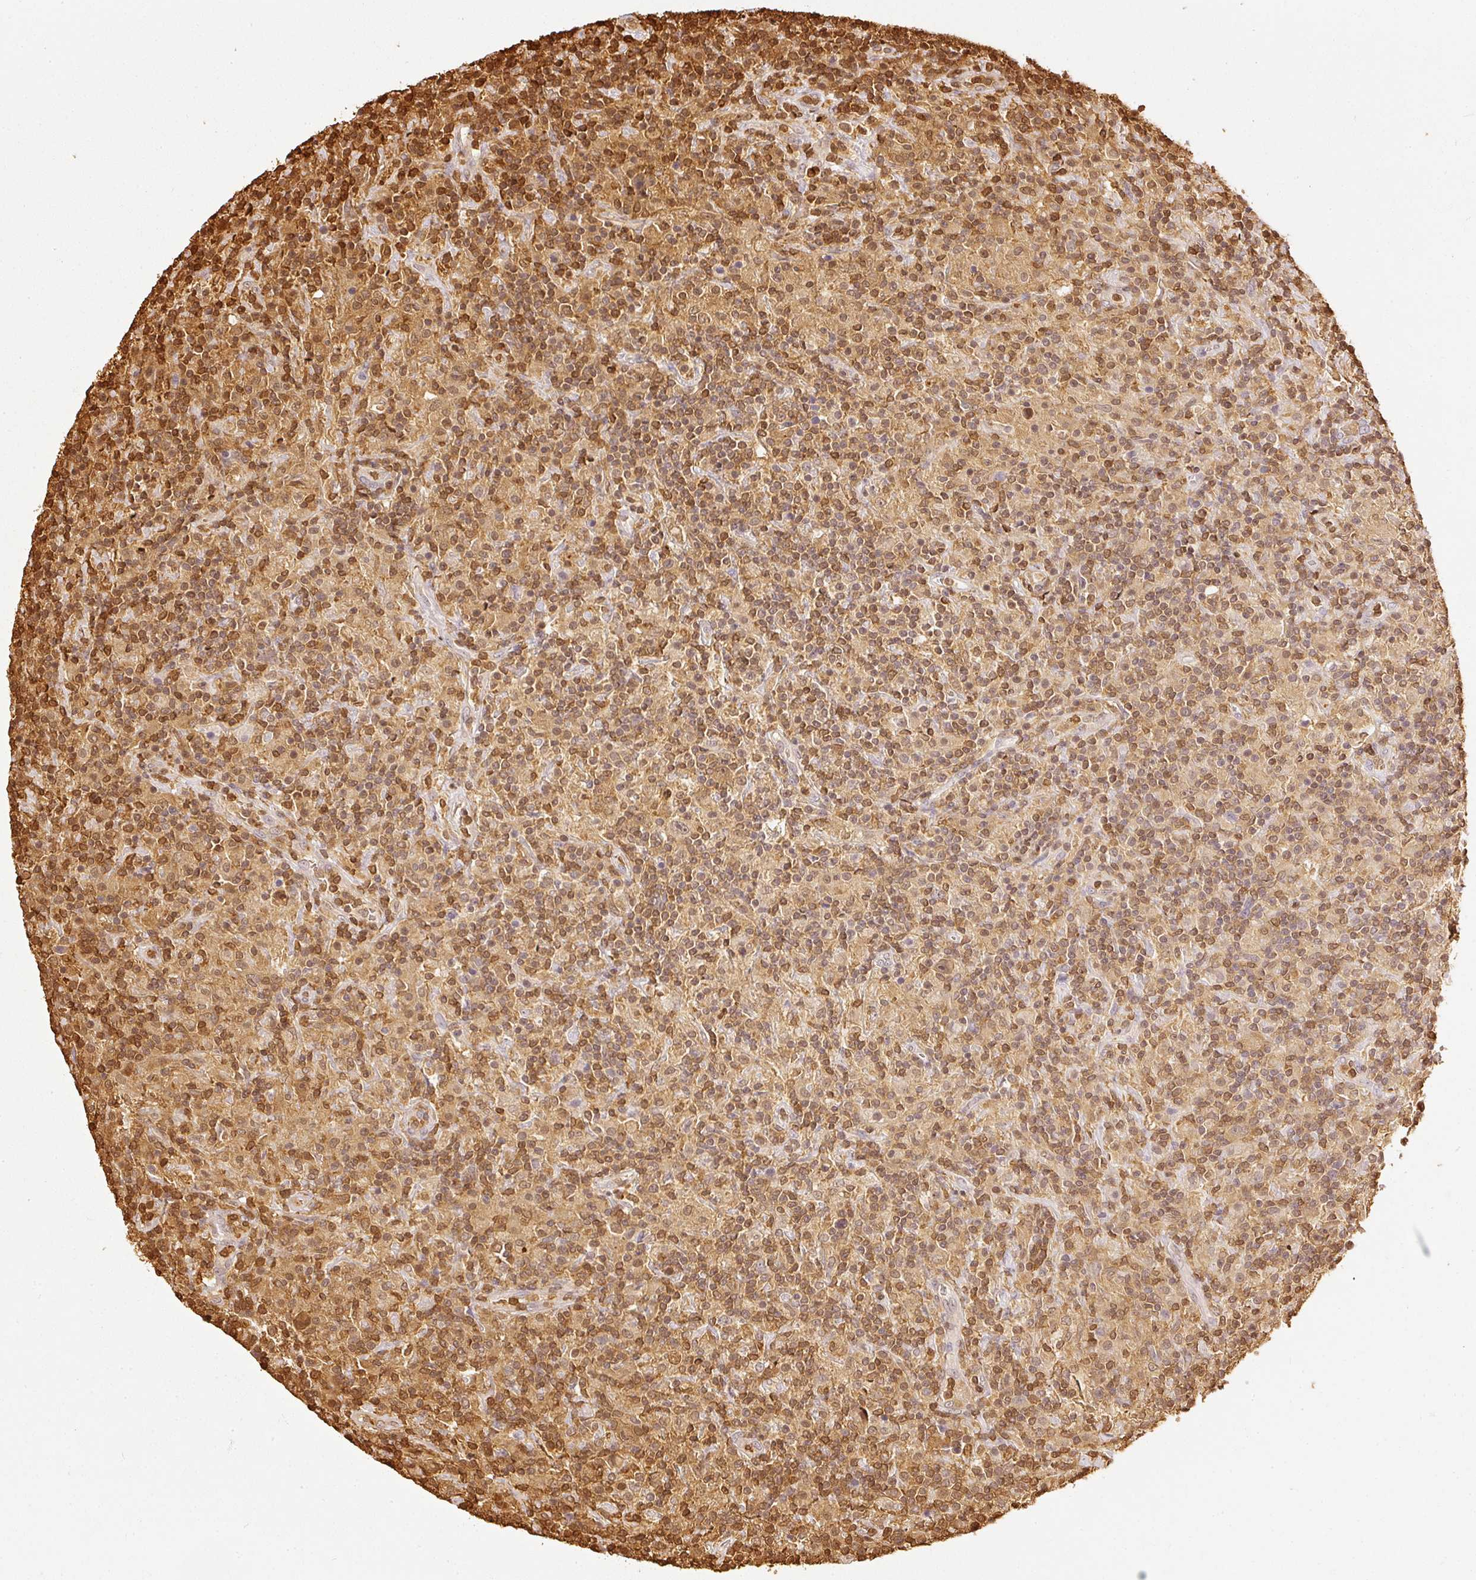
{"staining": {"intensity": "negative", "quantity": "none", "location": "none"}, "tissue": "lymphoma", "cell_type": "Tumor cells", "image_type": "cancer", "snomed": [{"axis": "morphology", "description": "Hodgkin's disease, NOS"}, {"axis": "topography", "description": "Lymph node"}], "caption": "Lymphoma stained for a protein using IHC demonstrates no positivity tumor cells.", "gene": "PFN1", "patient": {"sex": "male", "age": 70}}